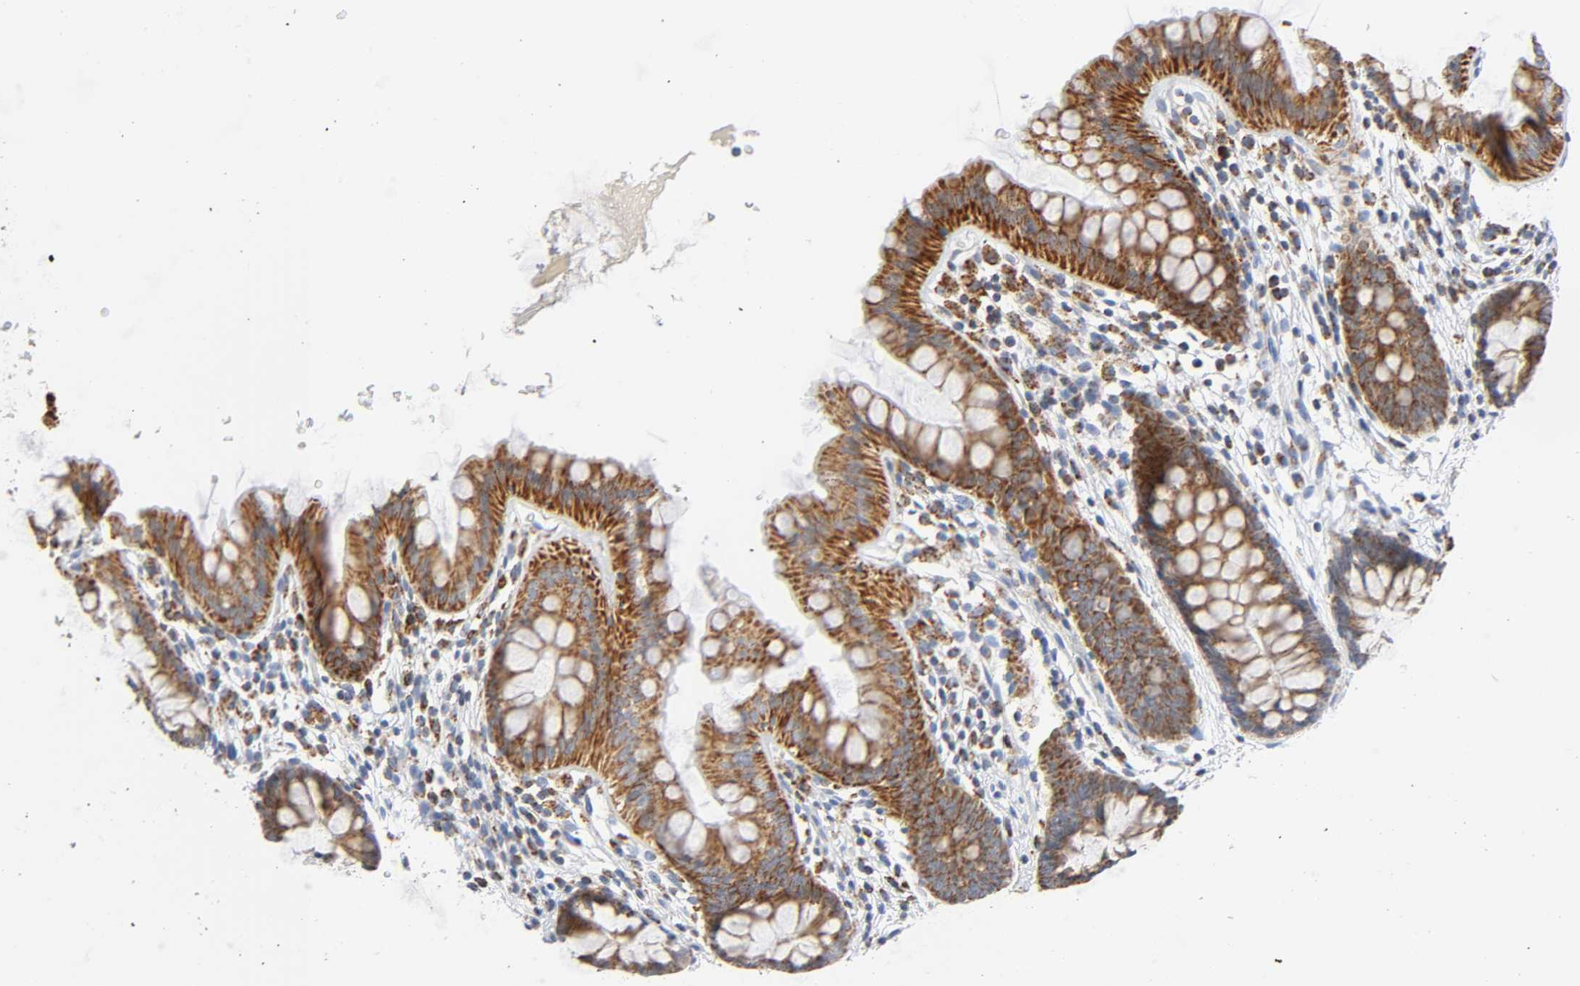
{"staining": {"intensity": "negative", "quantity": "none", "location": "none"}, "tissue": "colon", "cell_type": "Endothelial cells", "image_type": "normal", "snomed": [{"axis": "morphology", "description": "Normal tissue, NOS"}, {"axis": "topography", "description": "Smooth muscle"}, {"axis": "topography", "description": "Colon"}], "caption": "DAB (3,3'-diaminobenzidine) immunohistochemical staining of benign colon demonstrates no significant staining in endothelial cells. (Brightfield microscopy of DAB (3,3'-diaminobenzidine) IHC at high magnification).", "gene": "BAK1", "patient": {"sex": "male", "age": 67}}